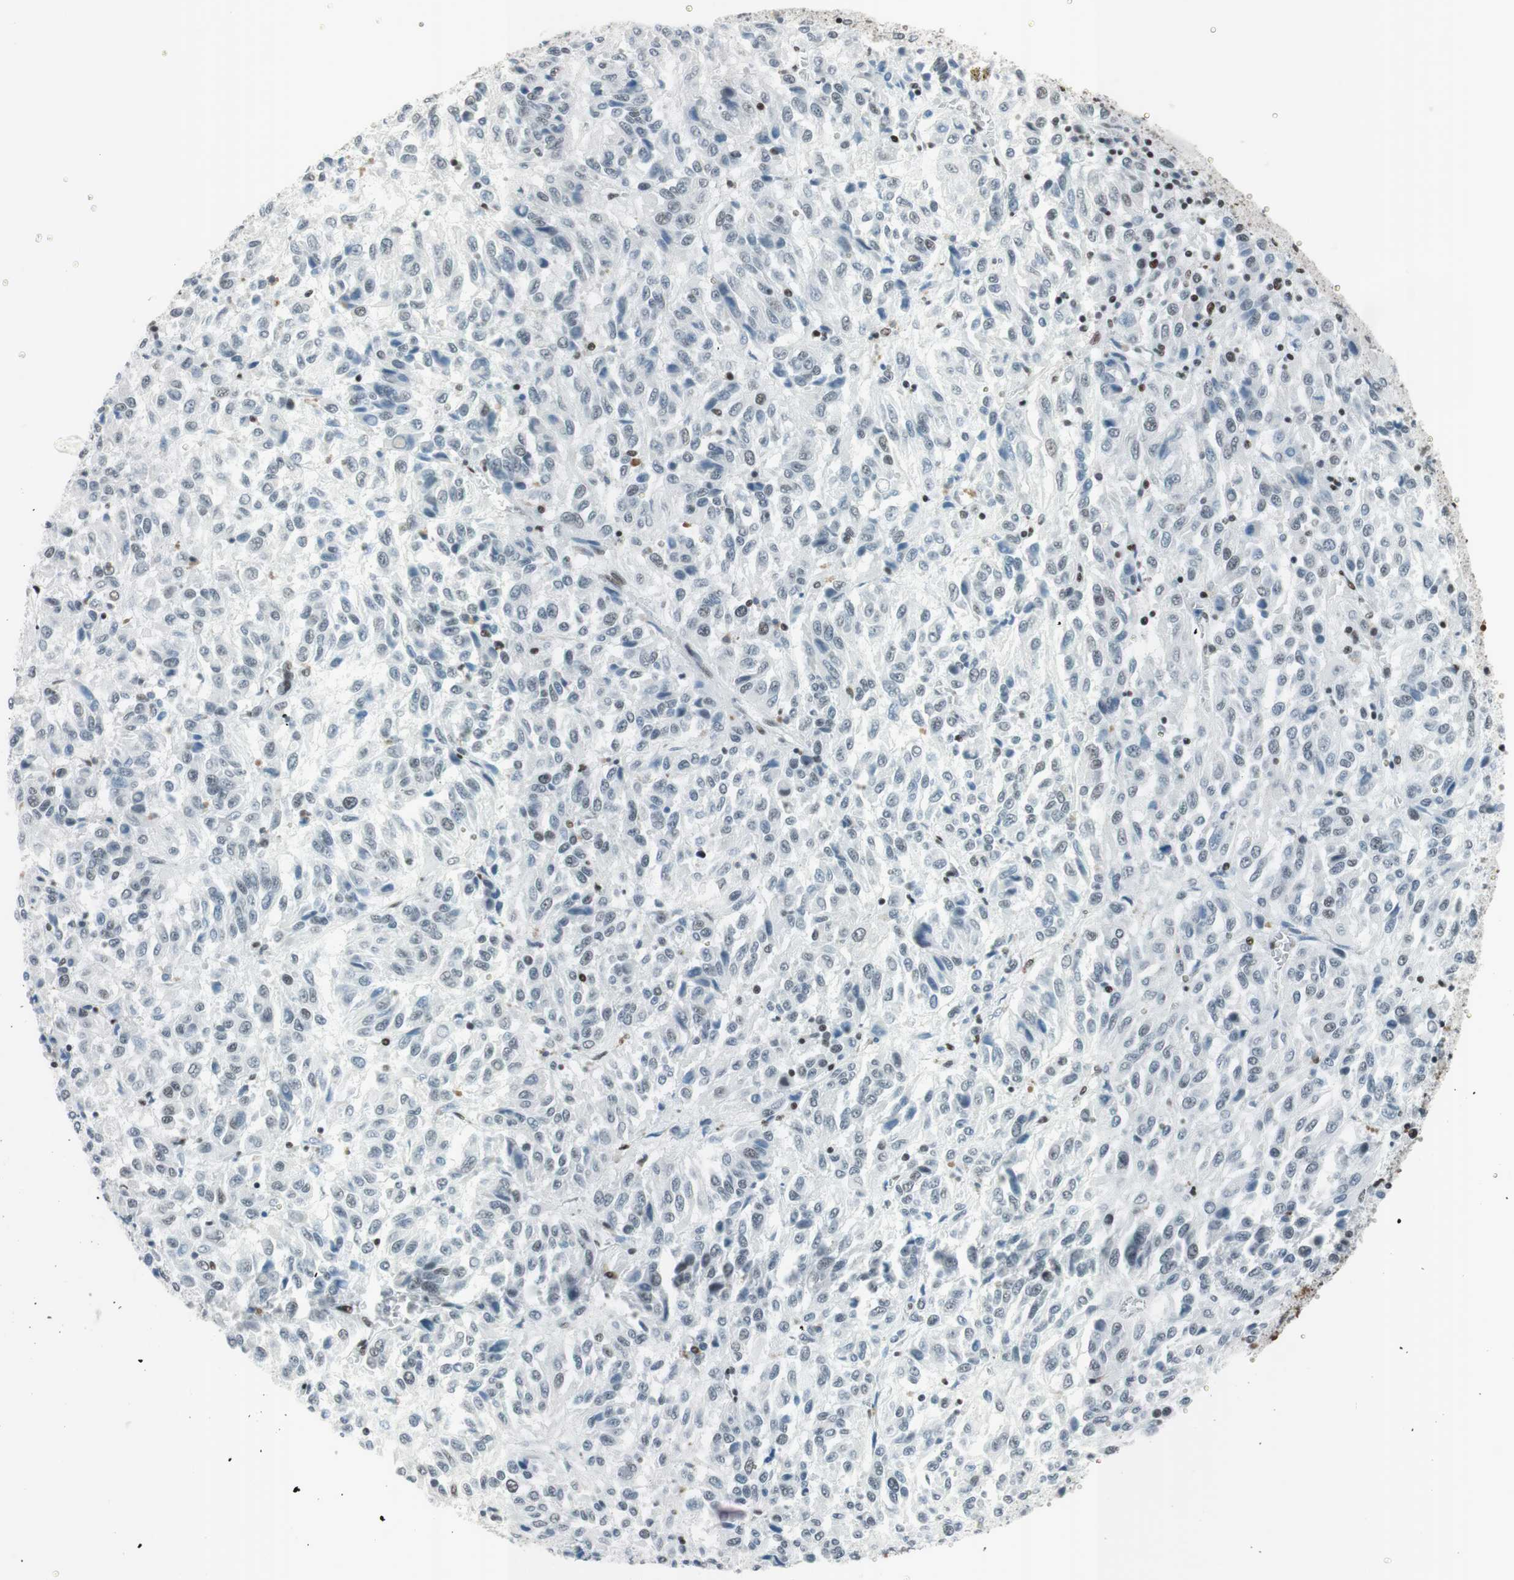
{"staining": {"intensity": "weak", "quantity": "<25%", "location": "nuclear"}, "tissue": "melanoma", "cell_type": "Tumor cells", "image_type": "cancer", "snomed": [{"axis": "morphology", "description": "Malignant melanoma, Metastatic site"}, {"axis": "topography", "description": "Lung"}], "caption": "Melanoma stained for a protein using immunohistochemistry shows no positivity tumor cells.", "gene": "ARID1A", "patient": {"sex": "male", "age": 64}}